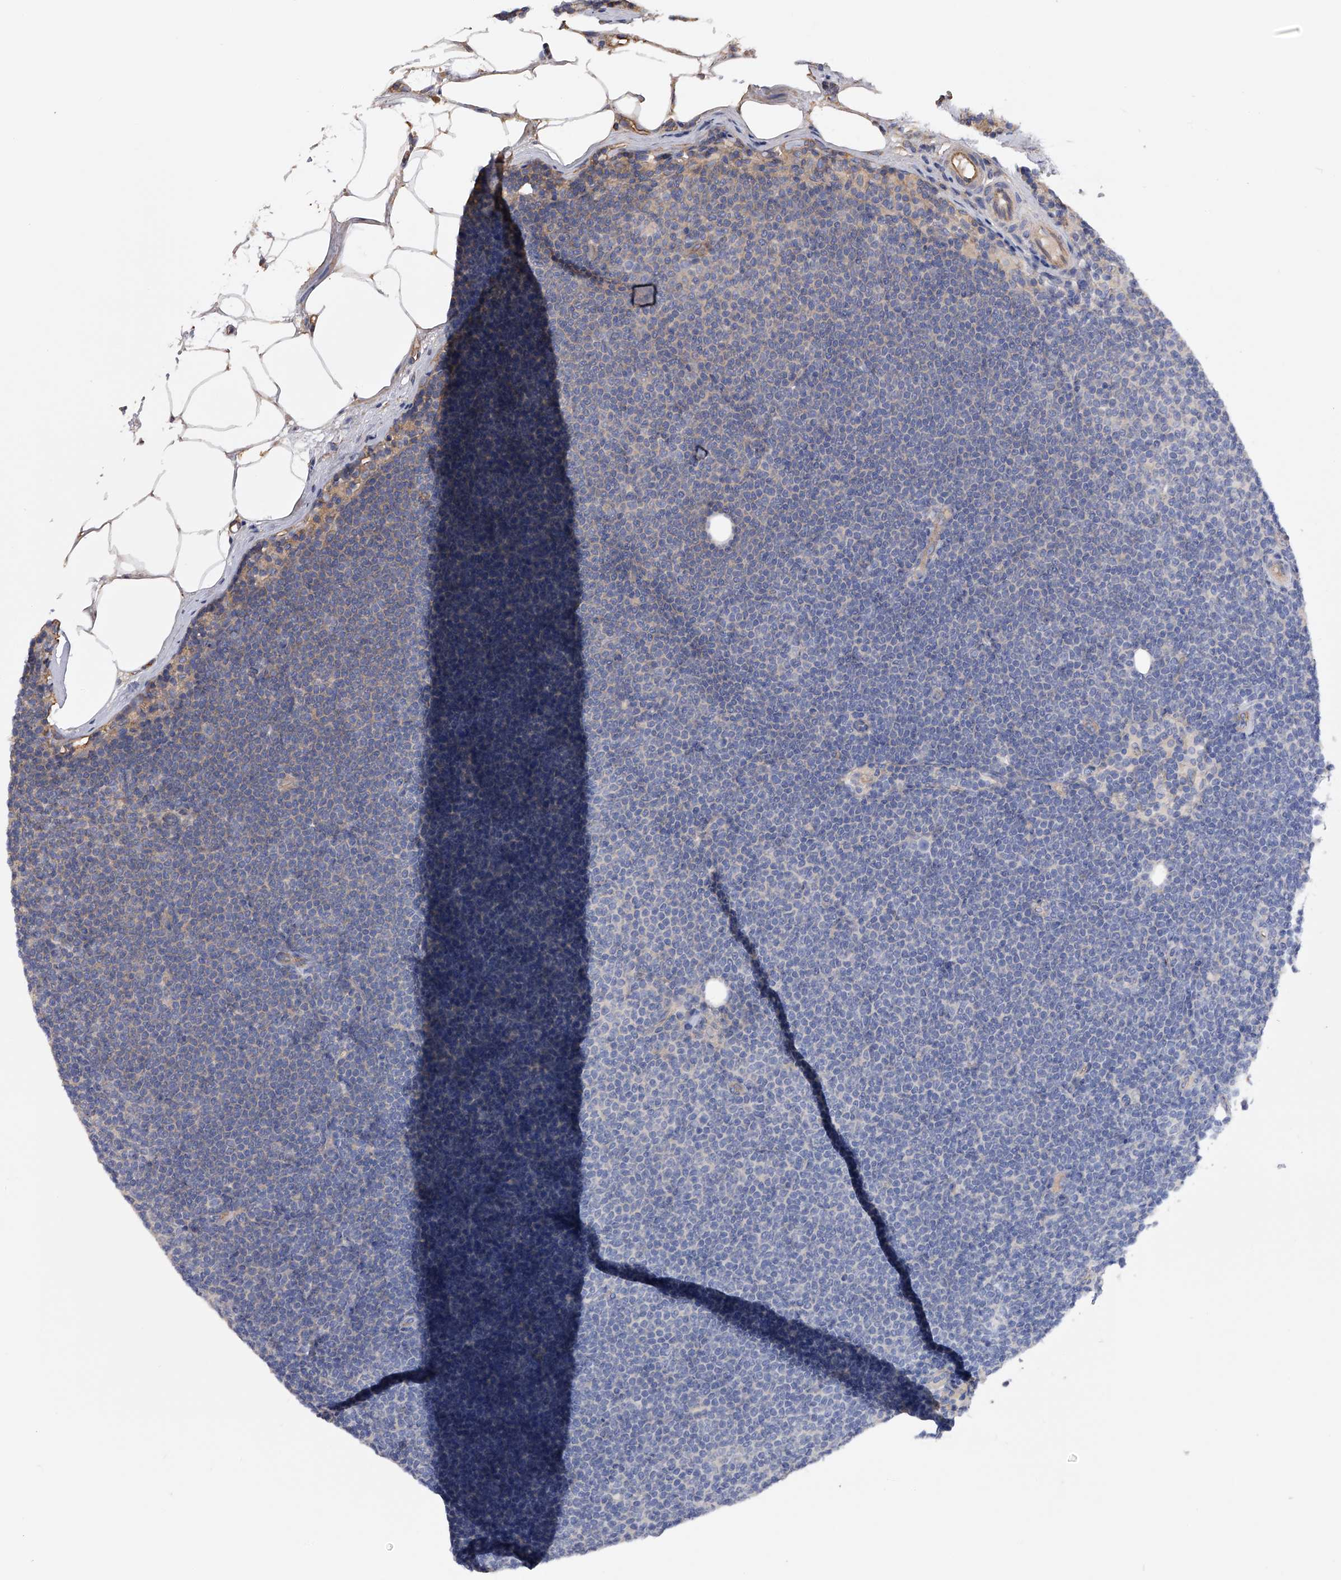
{"staining": {"intensity": "negative", "quantity": "none", "location": "none"}, "tissue": "lymphoma", "cell_type": "Tumor cells", "image_type": "cancer", "snomed": [{"axis": "morphology", "description": "Malignant lymphoma, non-Hodgkin's type, Low grade"}, {"axis": "topography", "description": "Lymph node"}], "caption": "DAB (3,3'-diaminobenzidine) immunohistochemical staining of human malignant lymphoma, non-Hodgkin's type (low-grade) demonstrates no significant staining in tumor cells.", "gene": "RWDD2A", "patient": {"sex": "female", "age": 53}}